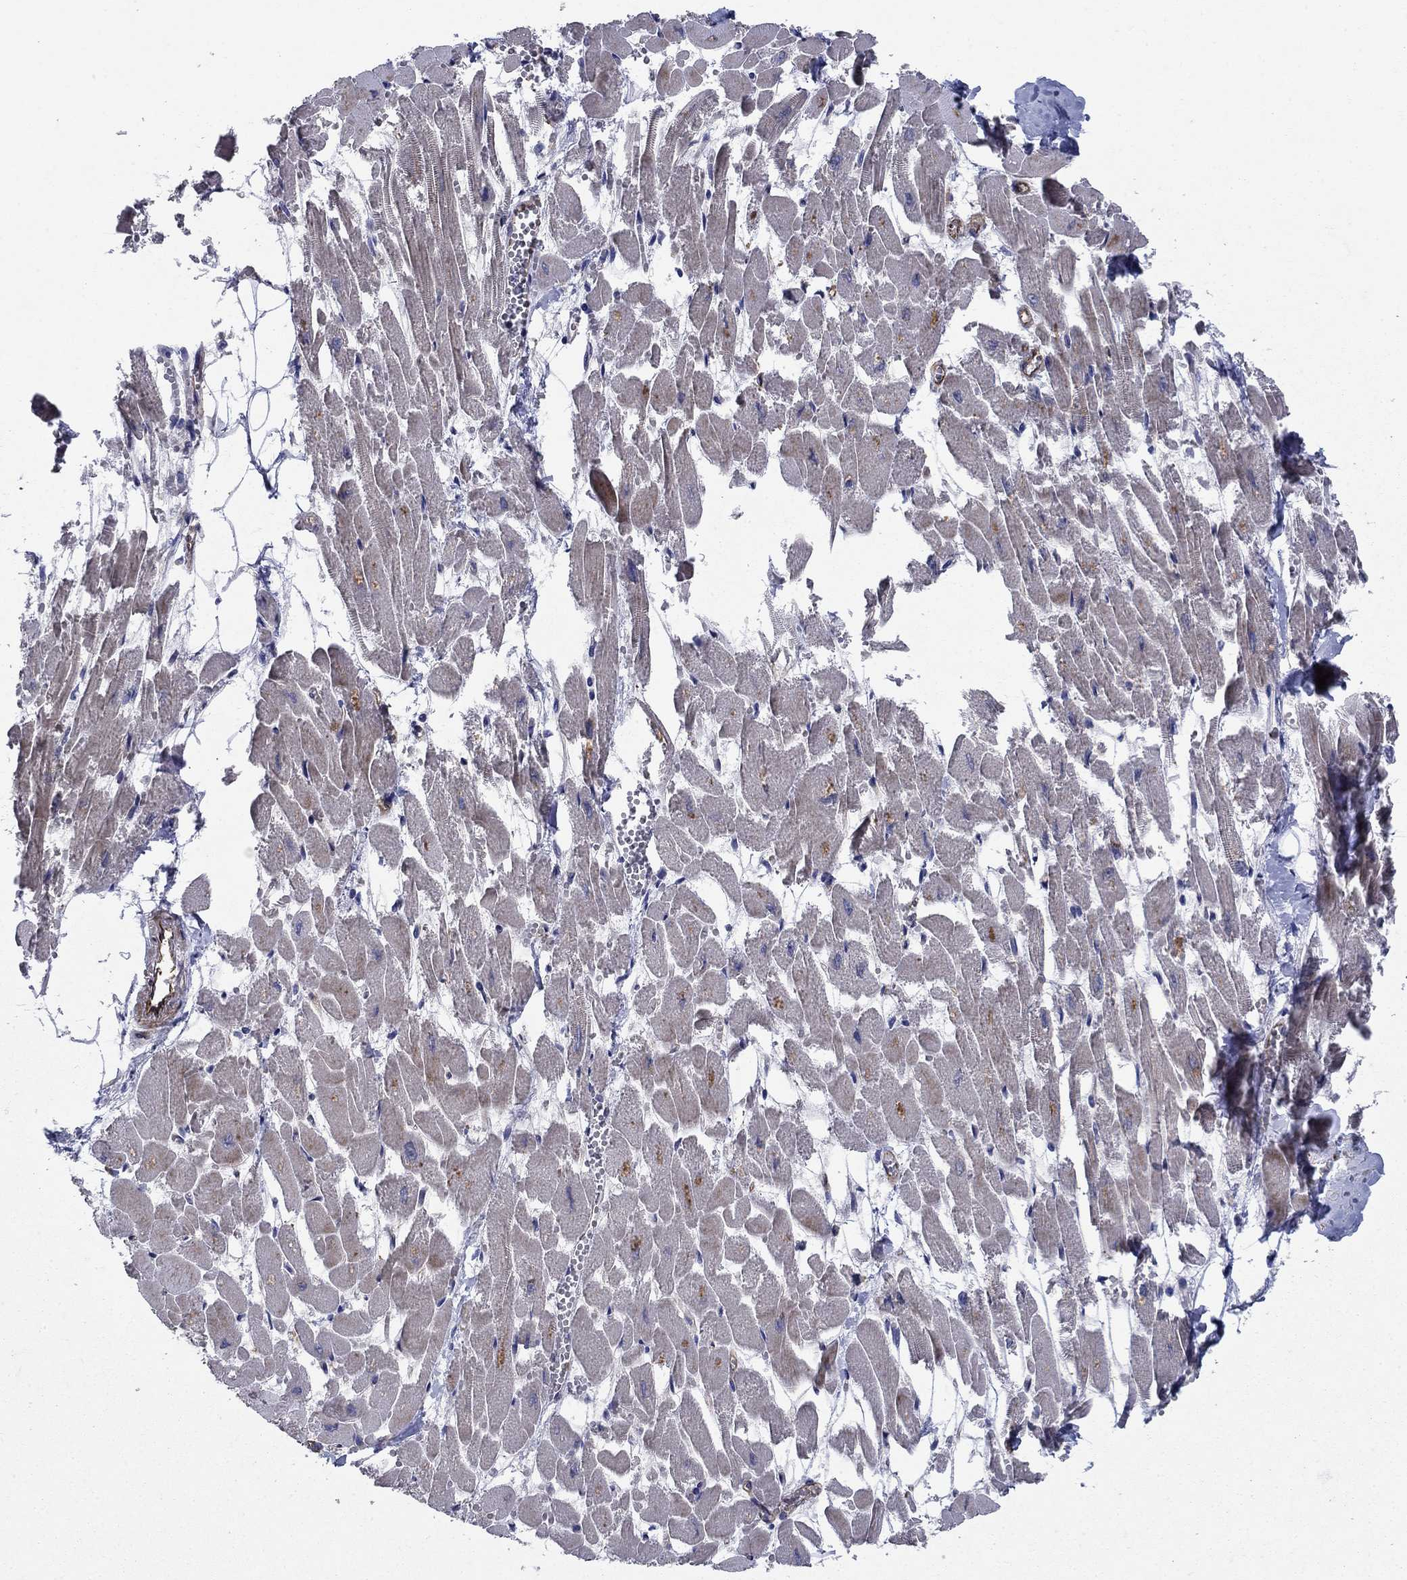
{"staining": {"intensity": "negative", "quantity": "none", "location": "none"}, "tissue": "heart muscle", "cell_type": "Cardiomyocytes", "image_type": "normal", "snomed": [{"axis": "morphology", "description": "Normal tissue, NOS"}, {"axis": "topography", "description": "Heart"}], "caption": "An IHC photomicrograph of benign heart muscle is shown. There is no staining in cardiomyocytes of heart muscle. The staining was performed using DAB to visualize the protein expression in brown, while the nuclei were stained in blue with hematoxylin (Magnification: 20x).", "gene": "SLC7A1", "patient": {"sex": "female", "age": 52}}